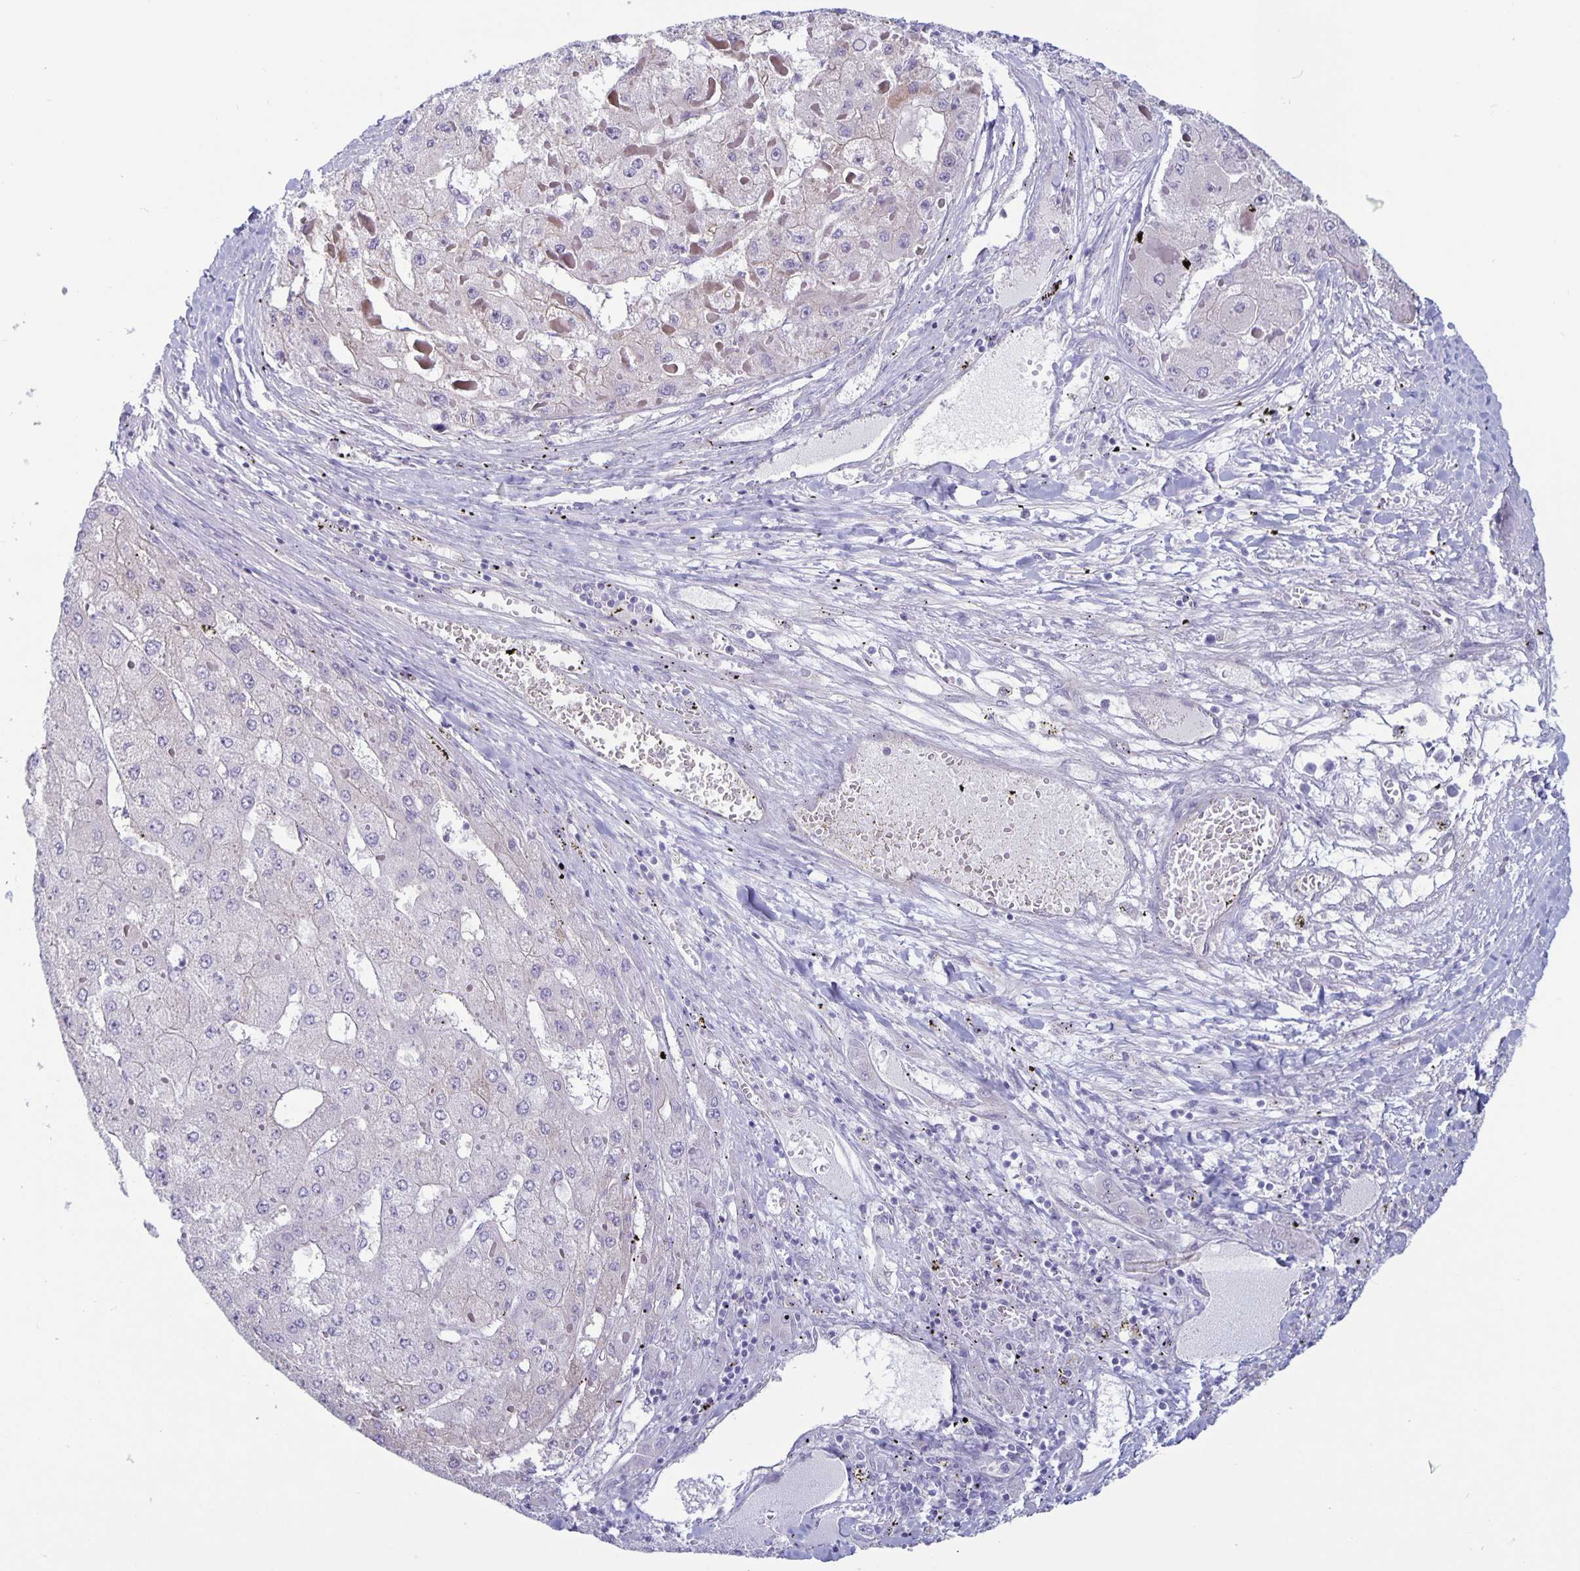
{"staining": {"intensity": "negative", "quantity": "none", "location": "none"}, "tissue": "liver cancer", "cell_type": "Tumor cells", "image_type": "cancer", "snomed": [{"axis": "morphology", "description": "Carcinoma, Hepatocellular, NOS"}, {"axis": "topography", "description": "Liver"}], "caption": "DAB (3,3'-diaminobenzidine) immunohistochemical staining of liver cancer exhibits no significant positivity in tumor cells.", "gene": "PLCB3", "patient": {"sex": "female", "age": 73}}